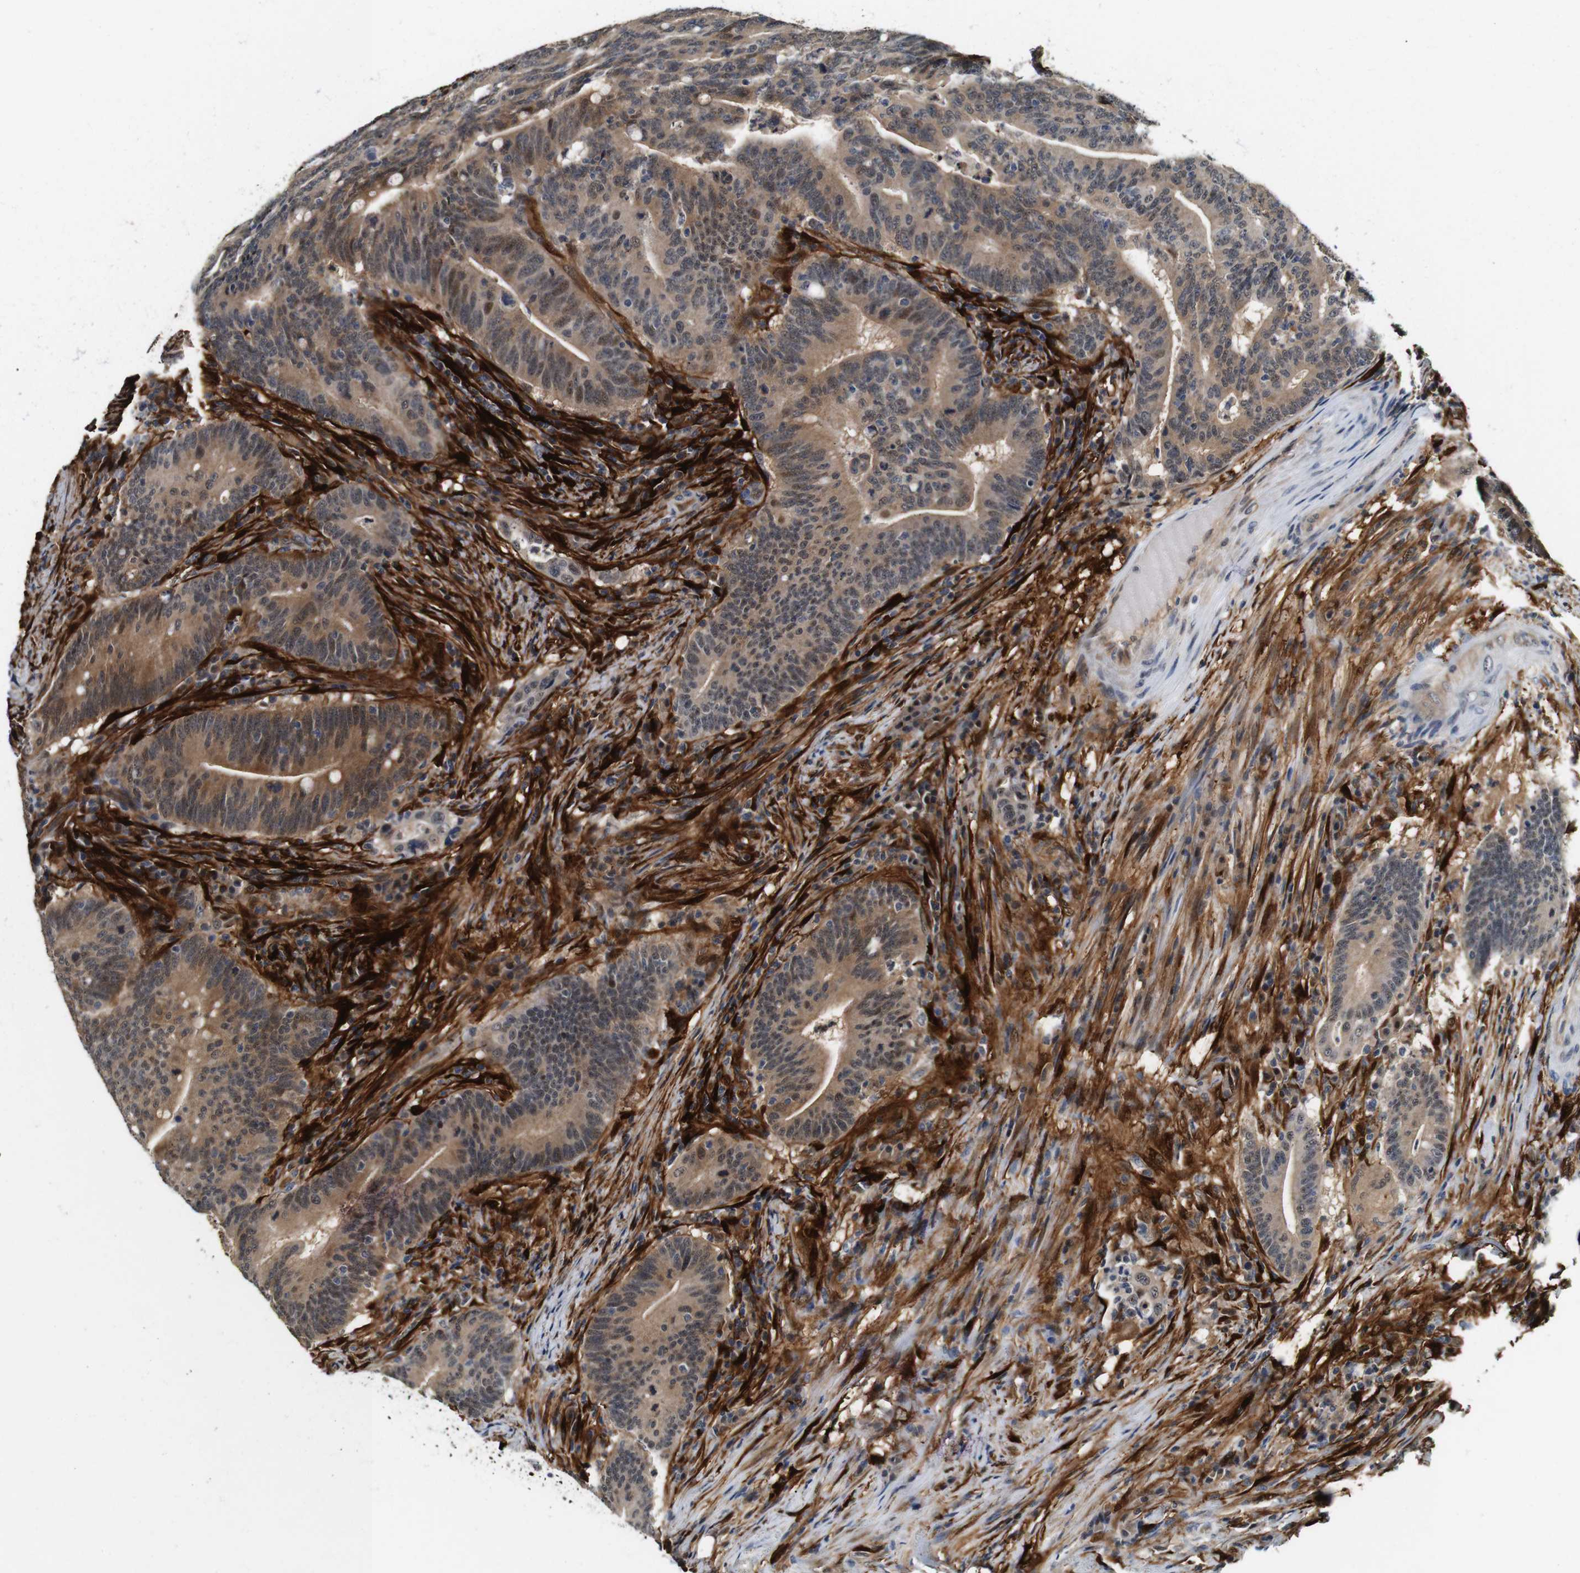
{"staining": {"intensity": "moderate", "quantity": ">75%", "location": "cytoplasmic/membranous,nuclear"}, "tissue": "colorectal cancer", "cell_type": "Tumor cells", "image_type": "cancer", "snomed": [{"axis": "morphology", "description": "Normal tissue, NOS"}, {"axis": "morphology", "description": "Adenocarcinoma, NOS"}, {"axis": "topography", "description": "Colon"}], "caption": "IHC (DAB) staining of human colorectal cancer (adenocarcinoma) reveals moderate cytoplasmic/membranous and nuclear protein expression in about >75% of tumor cells. Immunohistochemistry stains the protein of interest in brown and the nuclei are stained blue.", "gene": "LXN", "patient": {"sex": "female", "age": 66}}